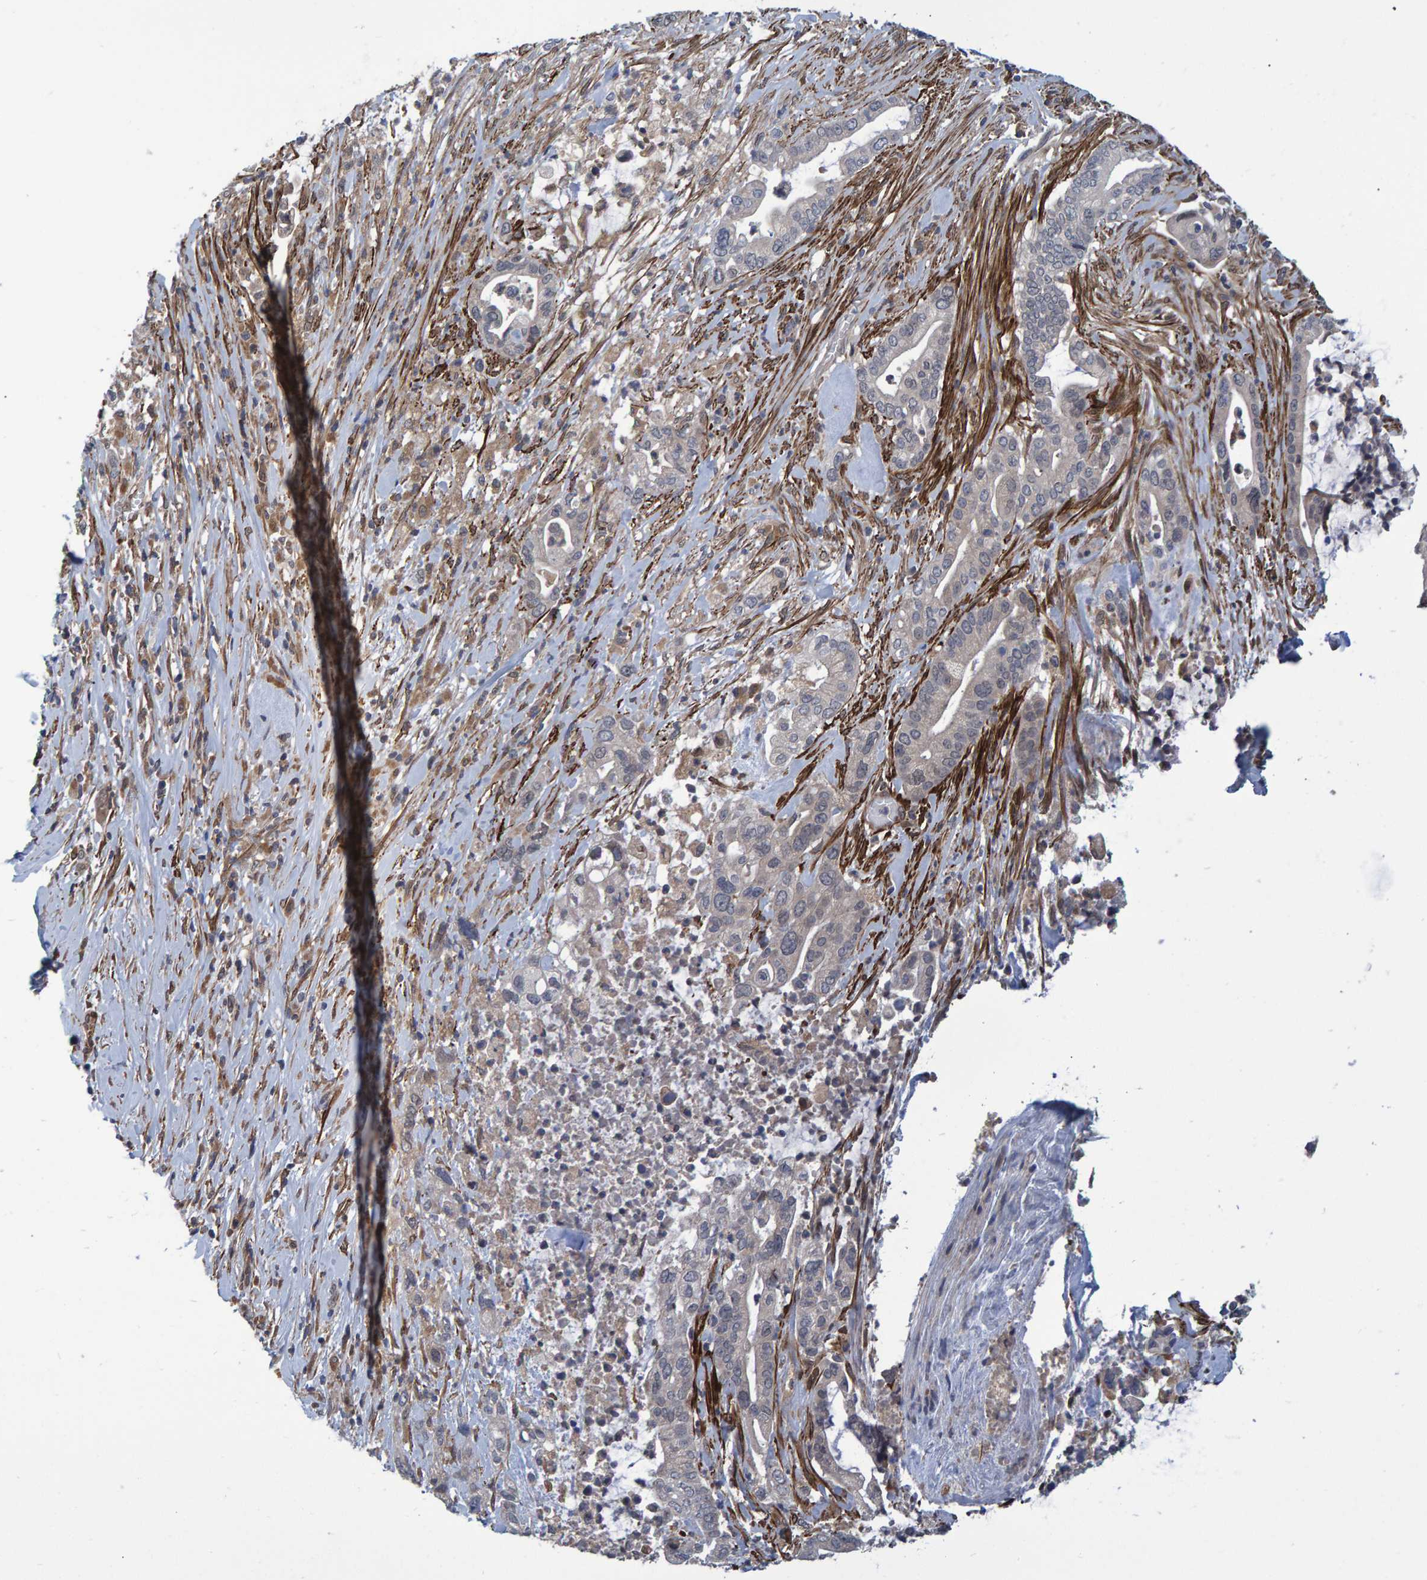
{"staining": {"intensity": "negative", "quantity": "none", "location": "none"}, "tissue": "pancreatic cancer", "cell_type": "Tumor cells", "image_type": "cancer", "snomed": [{"axis": "morphology", "description": "Adenocarcinoma, NOS"}, {"axis": "topography", "description": "Pancreas"}], "caption": "This micrograph is of pancreatic cancer (adenocarcinoma) stained with immunohistochemistry (IHC) to label a protein in brown with the nuclei are counter-stained blue. There is no staining in tumor cells.", "gene": "ATP6V1H", "patient": {"sex": "male", "age": 69}}